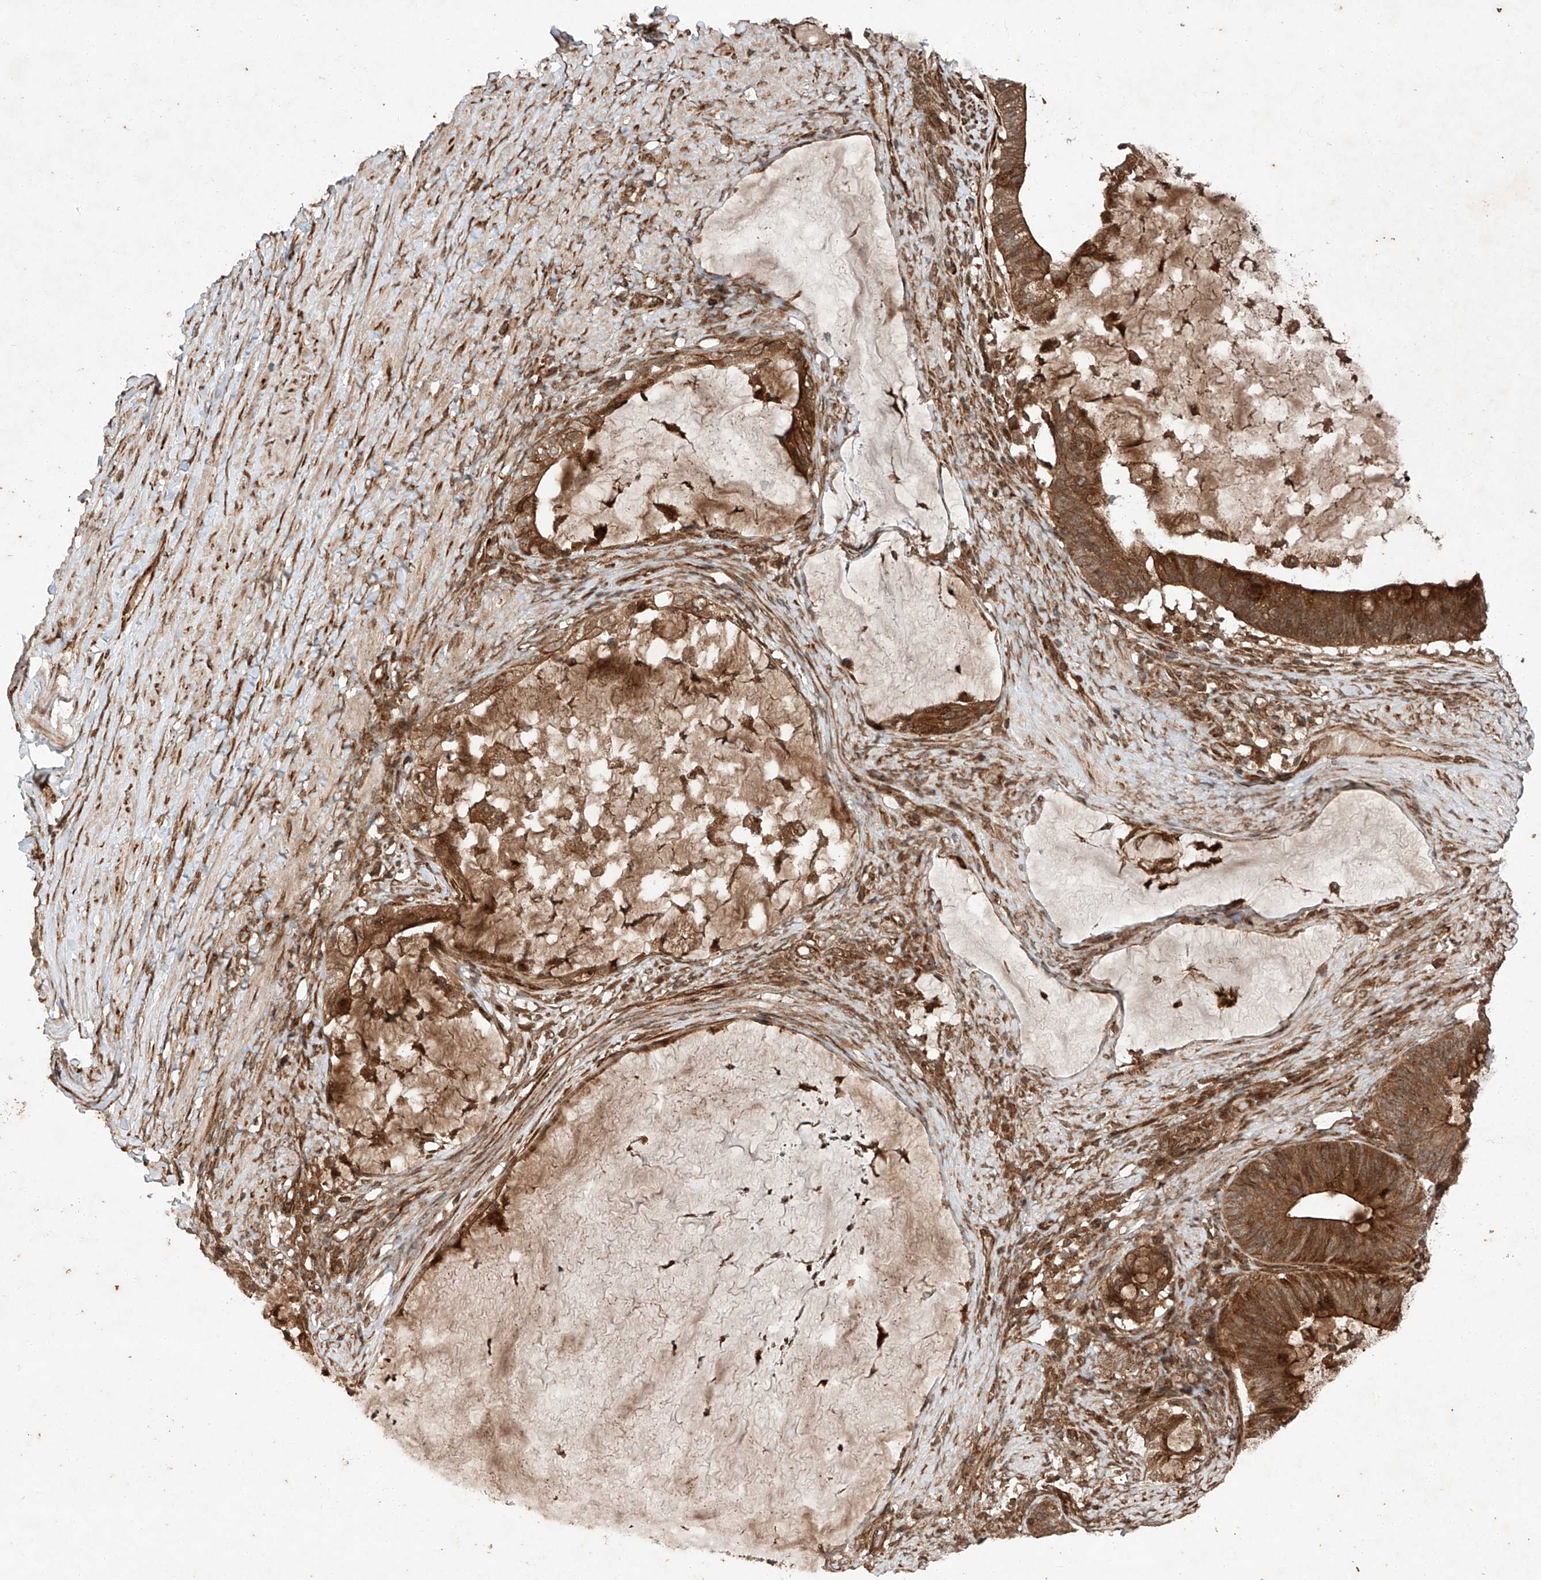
{"staining": {"intensity": "strong", "quantity": ">75%", "location": "cytoplasmic/membranous"}, "tissue": "ovarian cancer", "cell_type": "Tumor cells", "image_type": "cancer", "snomed": [{"axis": "morphology", "description": "Cystadenocarcinoma, mucinous, NOS"}, {"axis": "topography", "description": "Ovary"}], "caption": "Mucinous cystadenocarcinoma (ovarian) stained with DAB immunohistochemistry shows high levels of strong cytoplasmic/membranous expression in approximately >75% of tumor cells.", "gene": "ZFP28", "patient": {"sex": "female", "age": 61}}